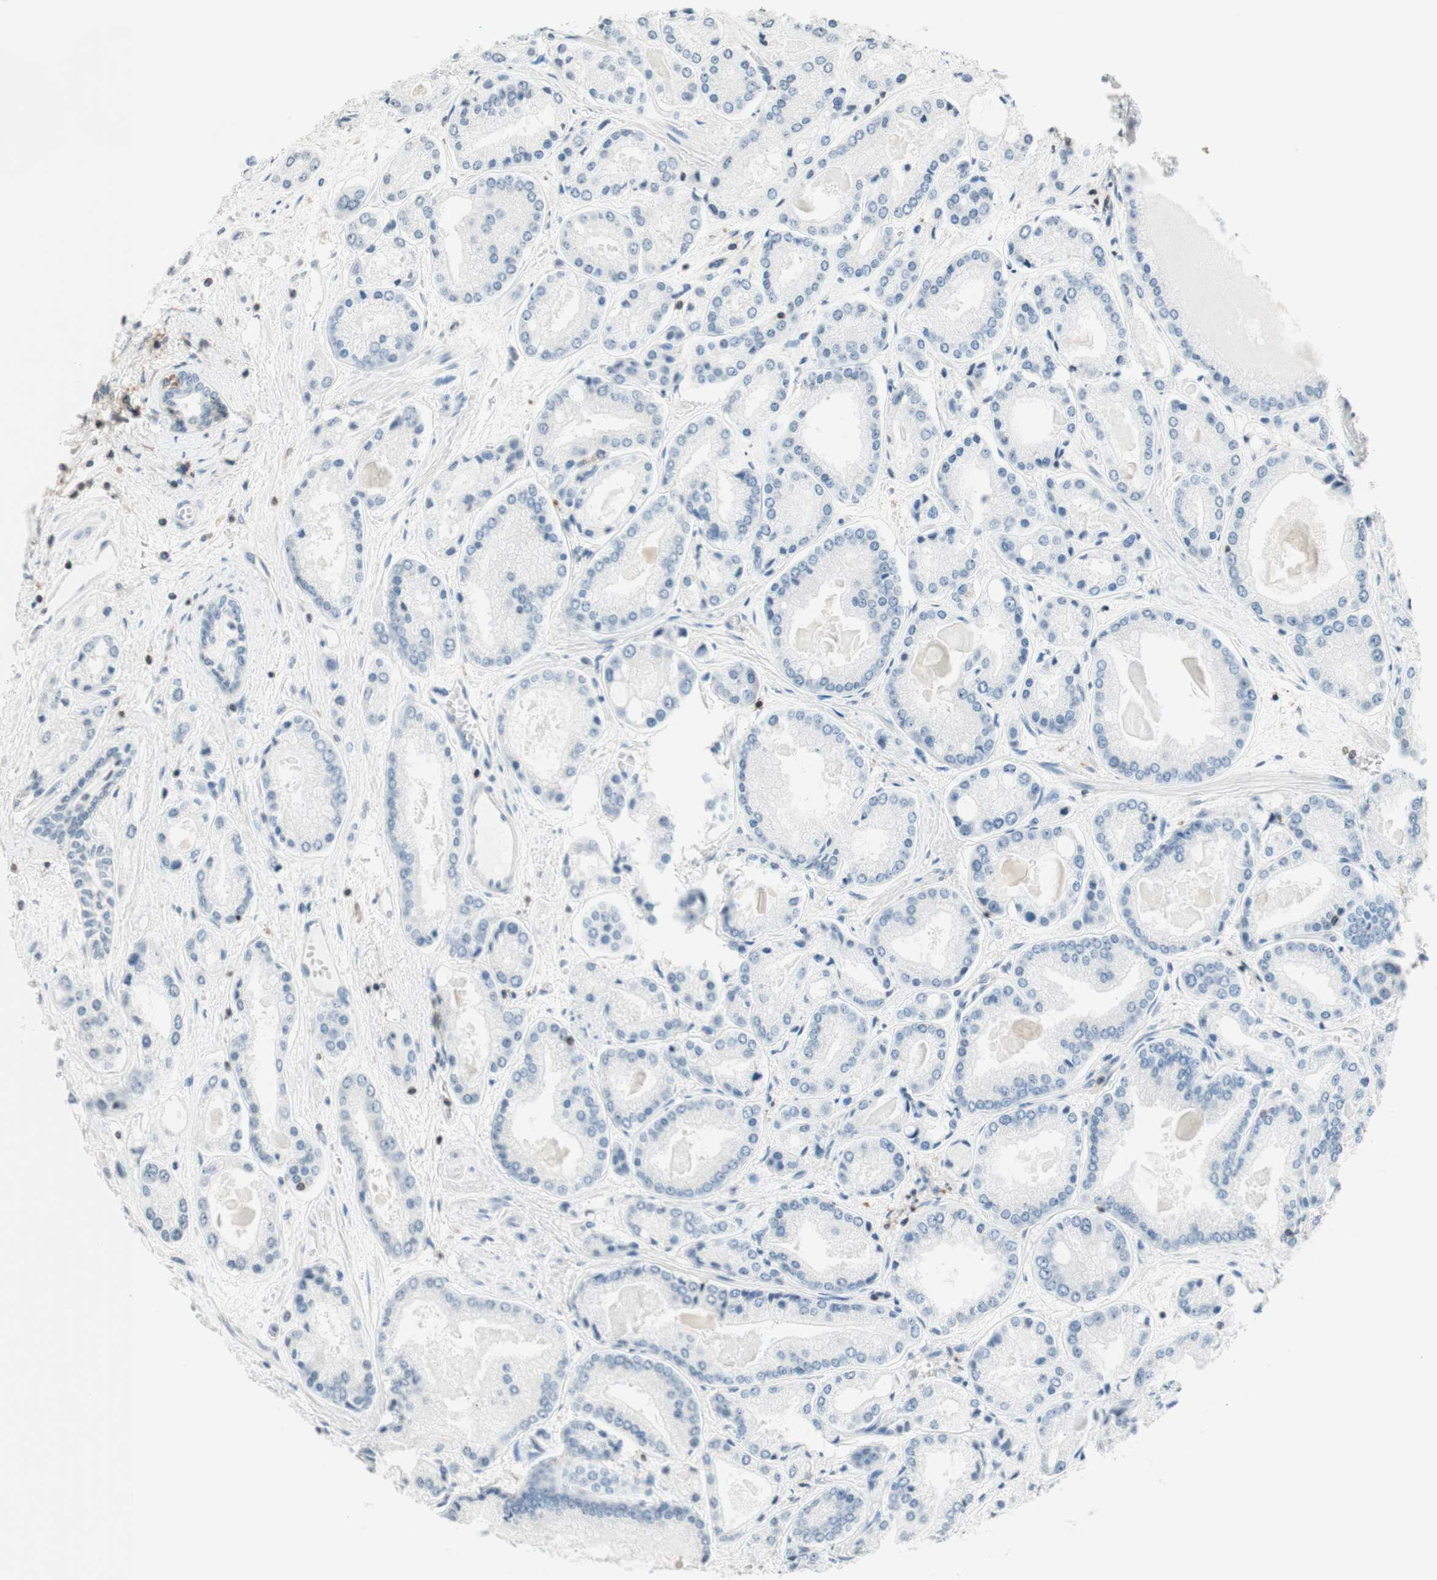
{"staining": {"intensity": "negative", "quantity": "none", "location": "none"}, "tissue": "prostate cancer", "cell_type": "Tumor cells", "image_type": "cancer", "snomed": [{"axis": "morphology", "description": "Adenocarcinoma, High grade"}, {"axis": "topography", "description": "Prostate"}], "caption": "Prostate high-grade adenocarcinoma was stained to show a protein in brown. There is no significant expression in tumor cells.", "gene": "WIPF1", "patient": {"sex": "male", "age": 59}}